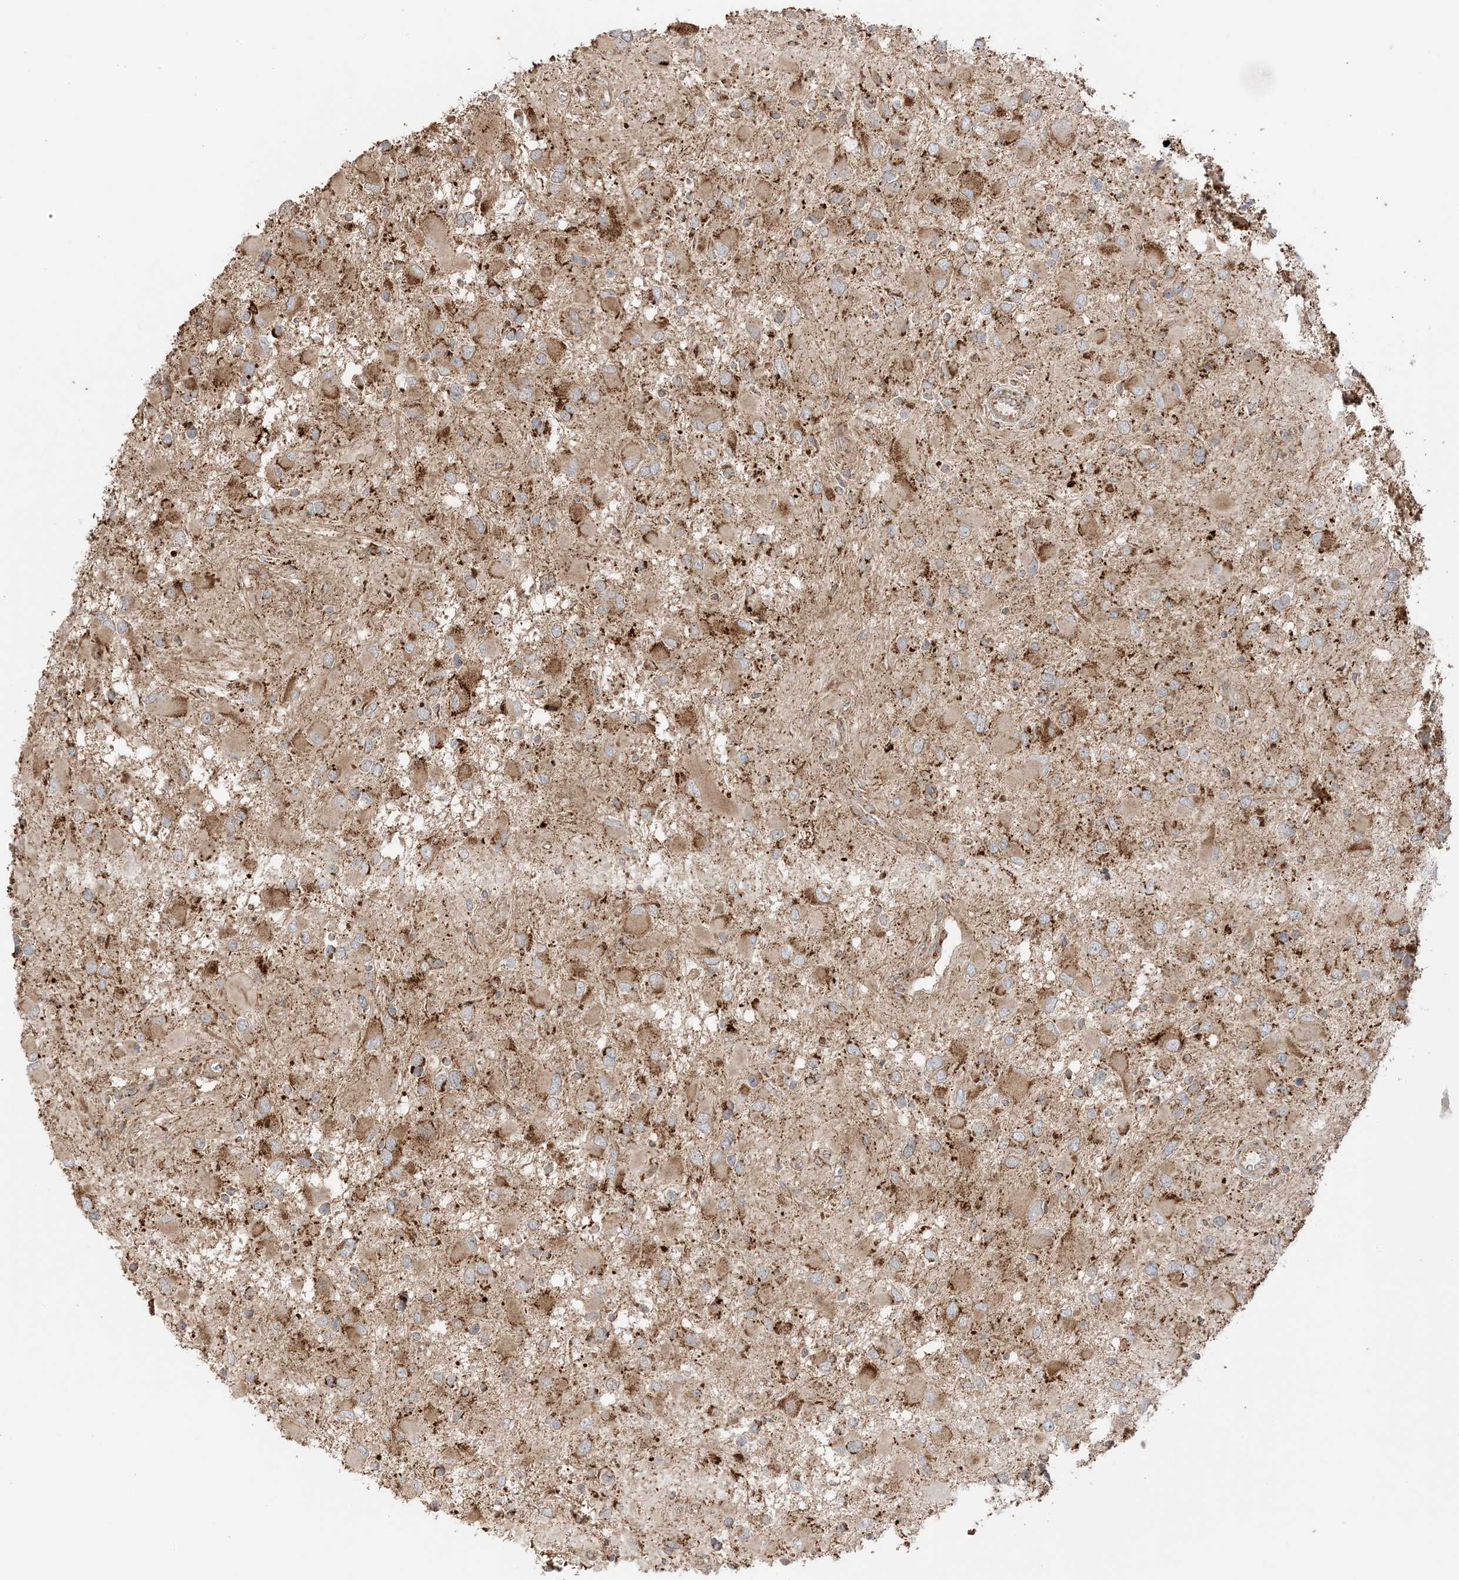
{"staining": {"intensity": "moderate", "quantity": ">75%", "location": "cytoplasmic/membranous"}, "tissue": "glioma", "cell_type": "Tumor cells", "image_type": "cancer", "snomed": [{"axis": "morphology", "description": "Glioma, malignant, High grade"}, {"axis": "topography", "description": "Brain"}], "caption": "This photomicrograph displays immunohistochemistry staining of malignant high-grade glioma, with medium moderate cytoplasmic/membranous expression in approximately >75% of tumor cells.", "gene": "N4BP3", "patient": {"sex": "male", "age": 53}}